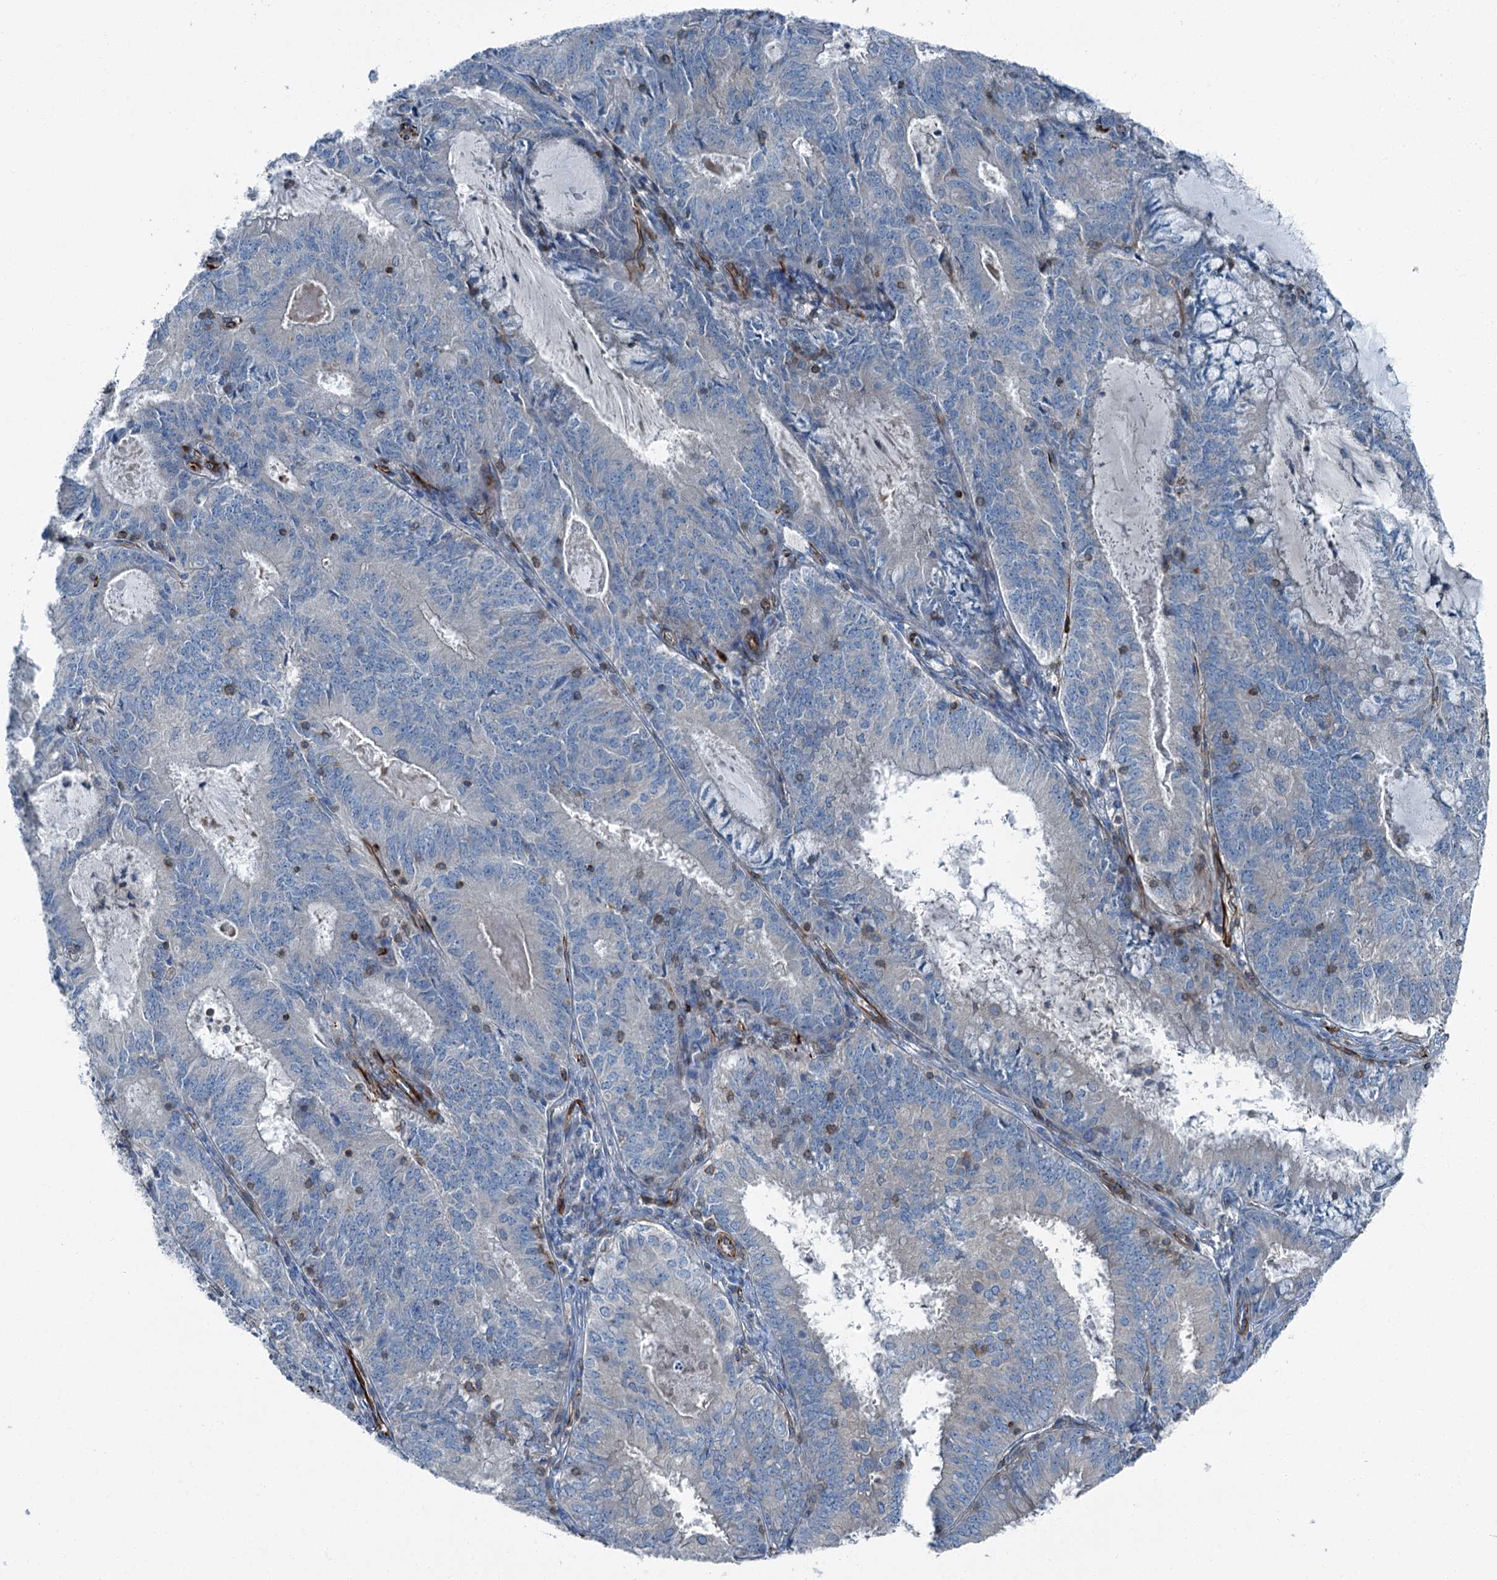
{"staining": {"intensity": "negative", "quantity": "none", "location": "none"}, "tissue": "endometrial cancer", "cell_type": "Tumor cells", "image_type": "cancer", "snomed": [{"axis": "morphology", "description": "Adenocarcinoma, NOS"}, {"axis": "topography", "description": "Endometrium"}], "caption": "A histopathology image of endometrial adenocarcinoma stained for a protein shows no brown staining in tumor cells.", "gene": "AXL", "patient": {"sex": "female", "age": 57}}